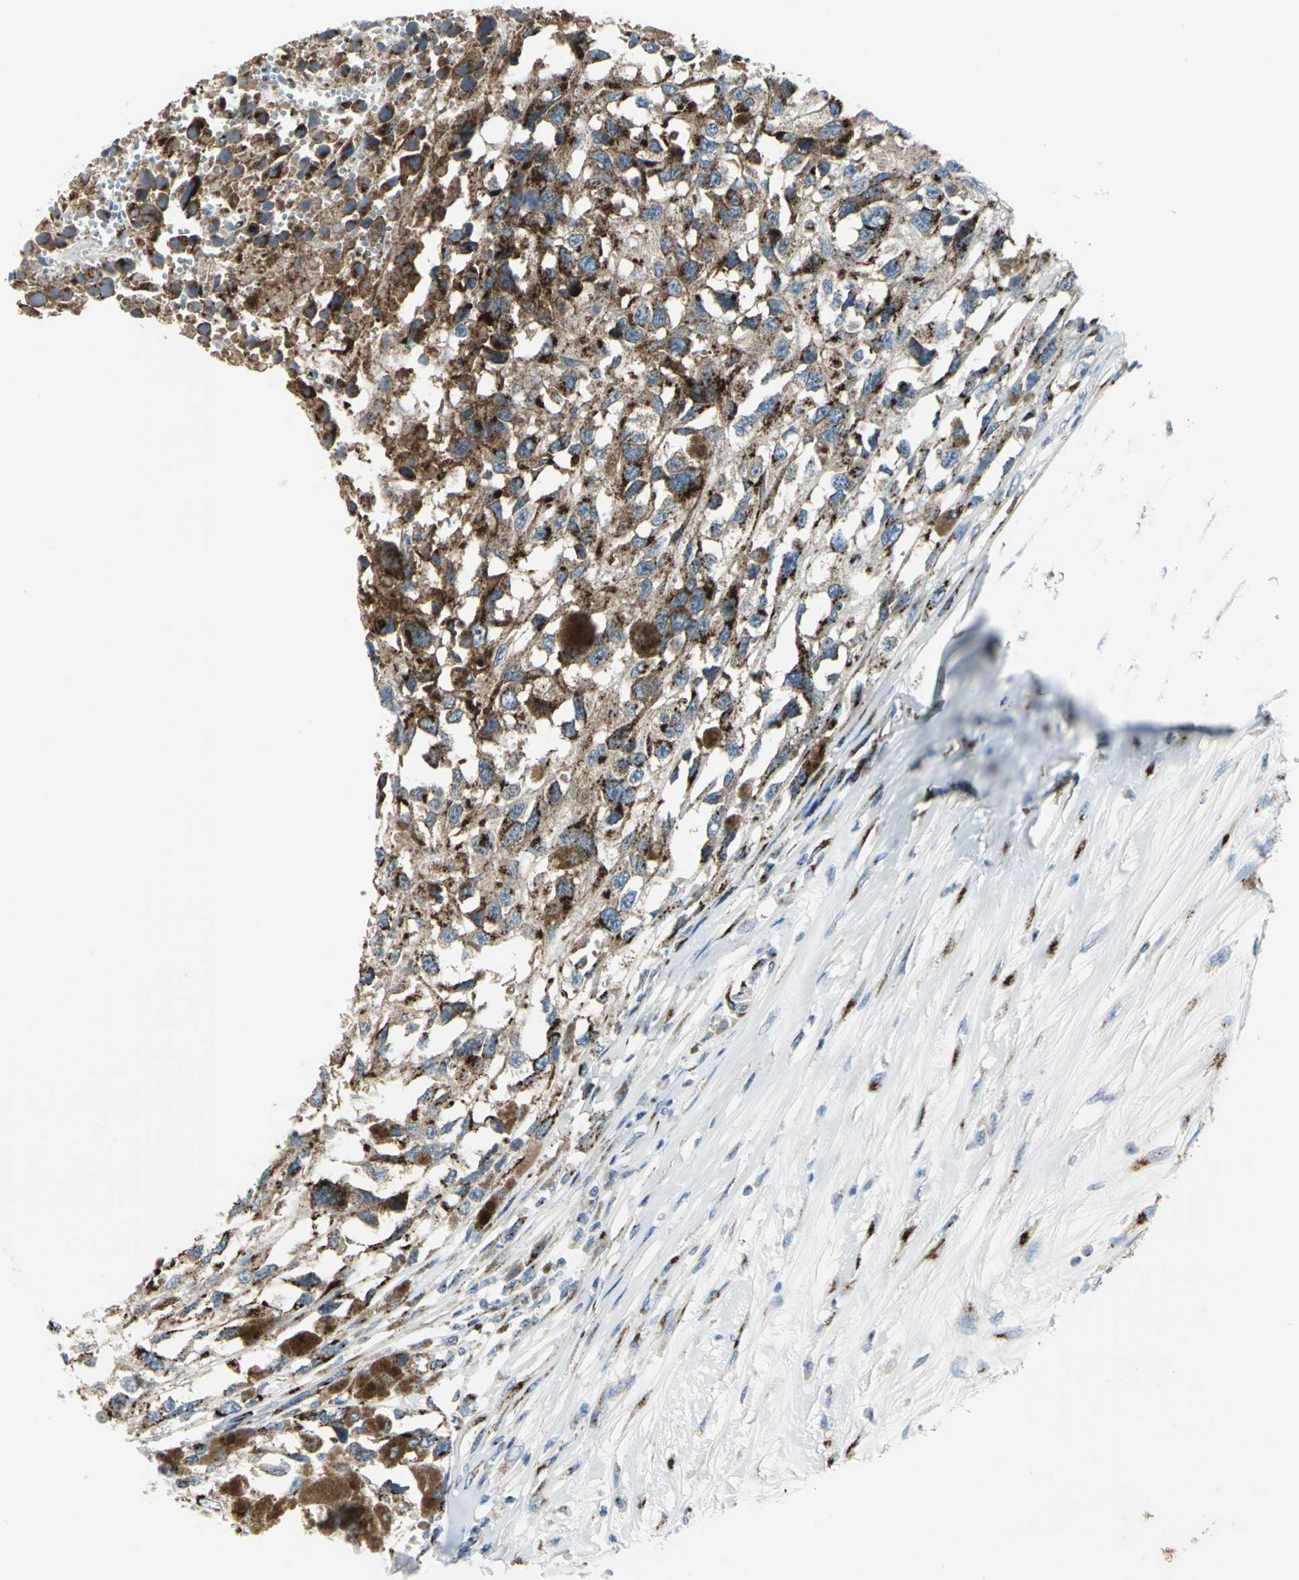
{"staining": {"intensity": "strong", "quantity": ">75%", "location": "cytoplasmic/membranous"}, "tissue": "melanoma", "cell_type": "Tumor cells", "image_type": "cancer", "snomed": [{"axis": "morphology", "description": "Malignant melanoma, Metastatic site"}, {"axis": "topography", "description": "Lymph node"}], "caption": "Protein analysis of melanoma tissue demonstrates strong cytoplasmic/membranous expression in approximately >75% of tumor cells.", "gene": "GPR3", "patient": {"sex": "male", "age": 59}}